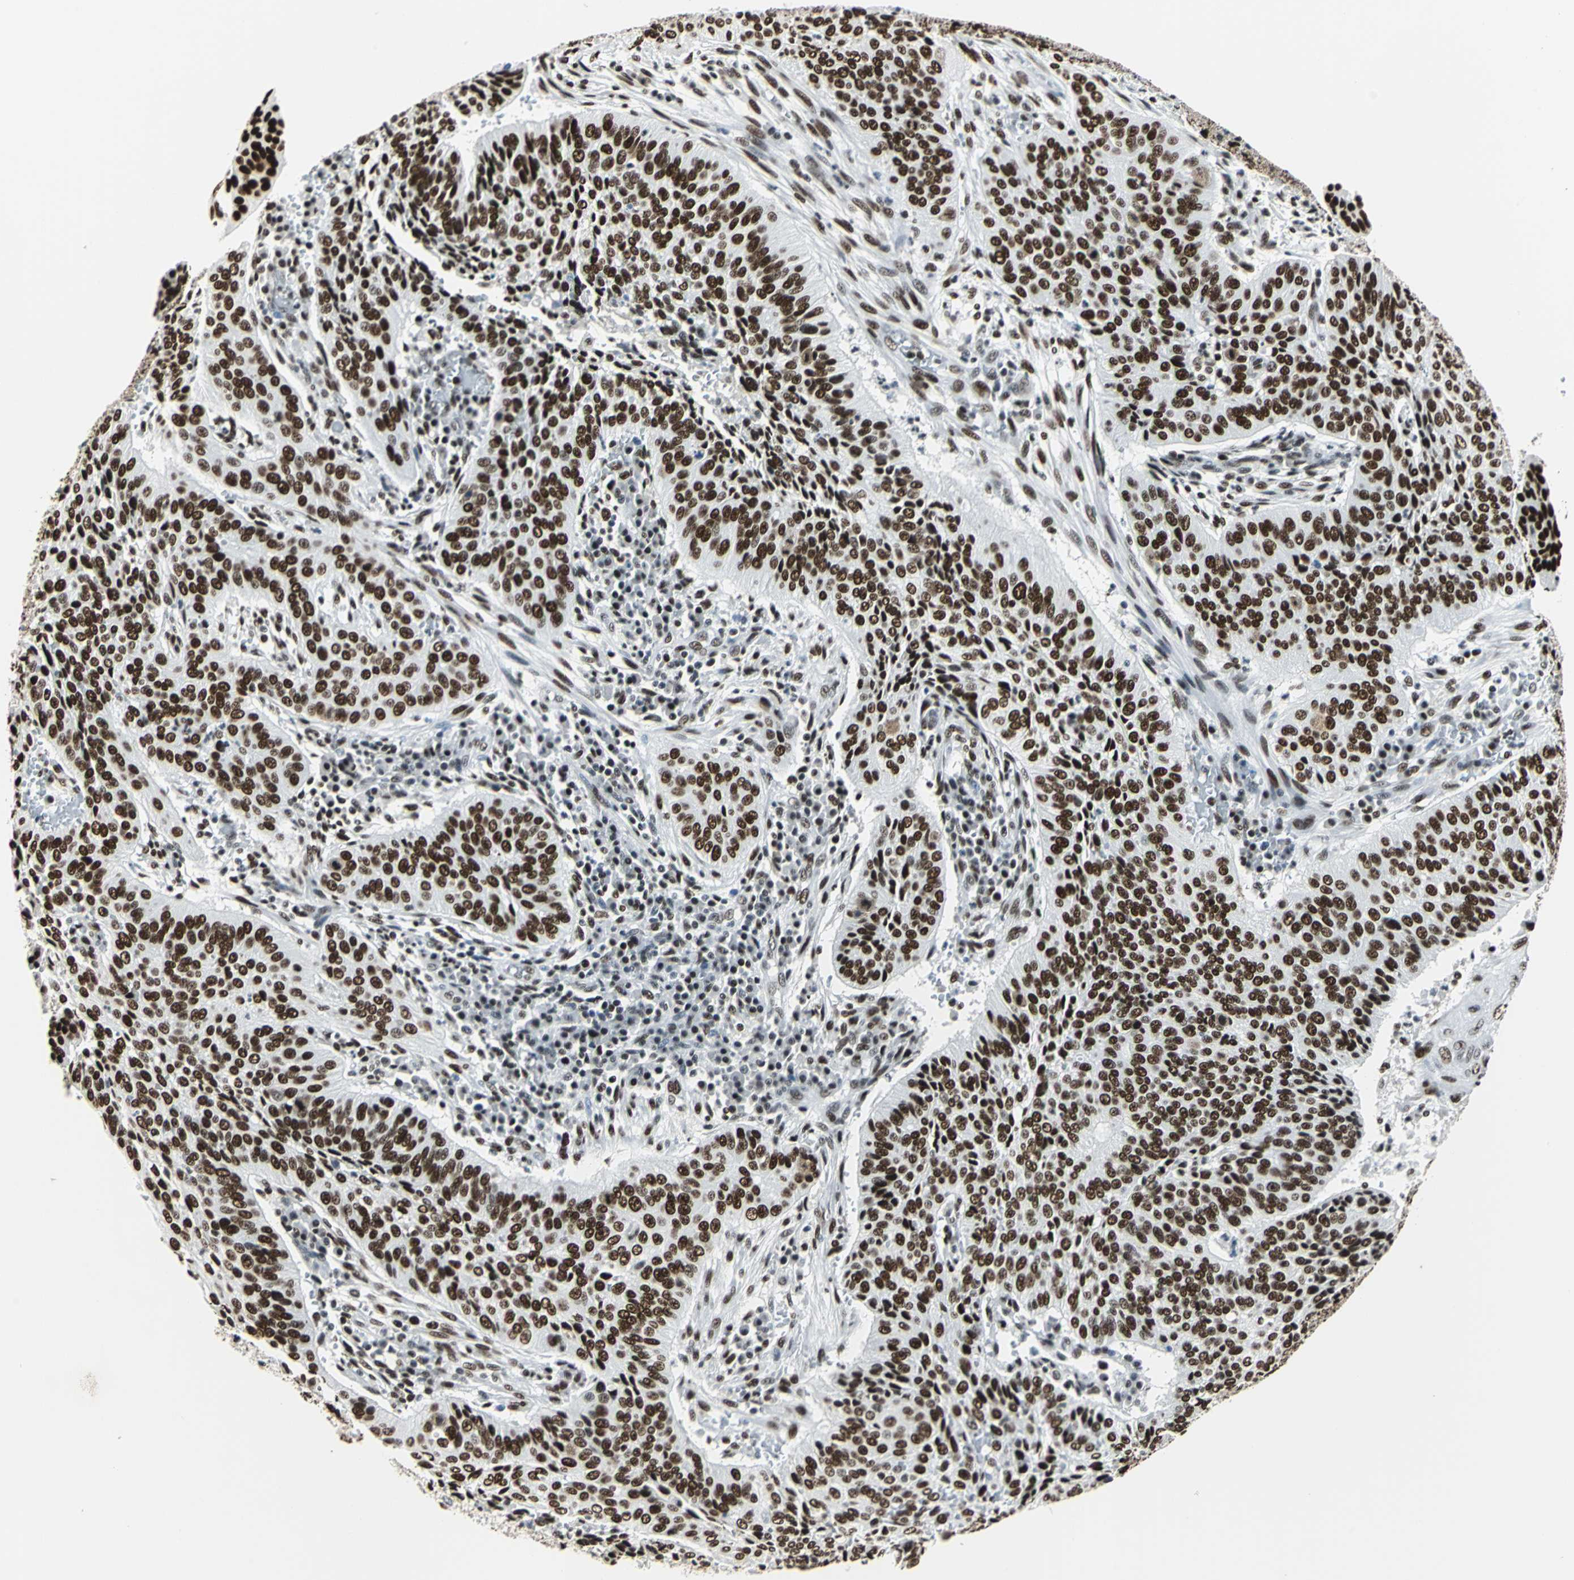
{"staining": {"intensity": "strong", "quantity": ">75%", "location": "nuclear"}, "tissue": "cervical cancer", "cell_type": "Tumor cells", "image_type": "cancer", "snomed": [{"axis": "morphology", "description": "Squamous cell carcinoma, NOS"}, {"axis": "topography", "description": "Cervix"}], "caption": "This is a photomicrograph of immunohistochemistry staining of cervical cancer, which shows strong positivity in the nuclear of tumor cells.", "gene": "HDAC2", "patient": {"sex": "female", "age": 39}}